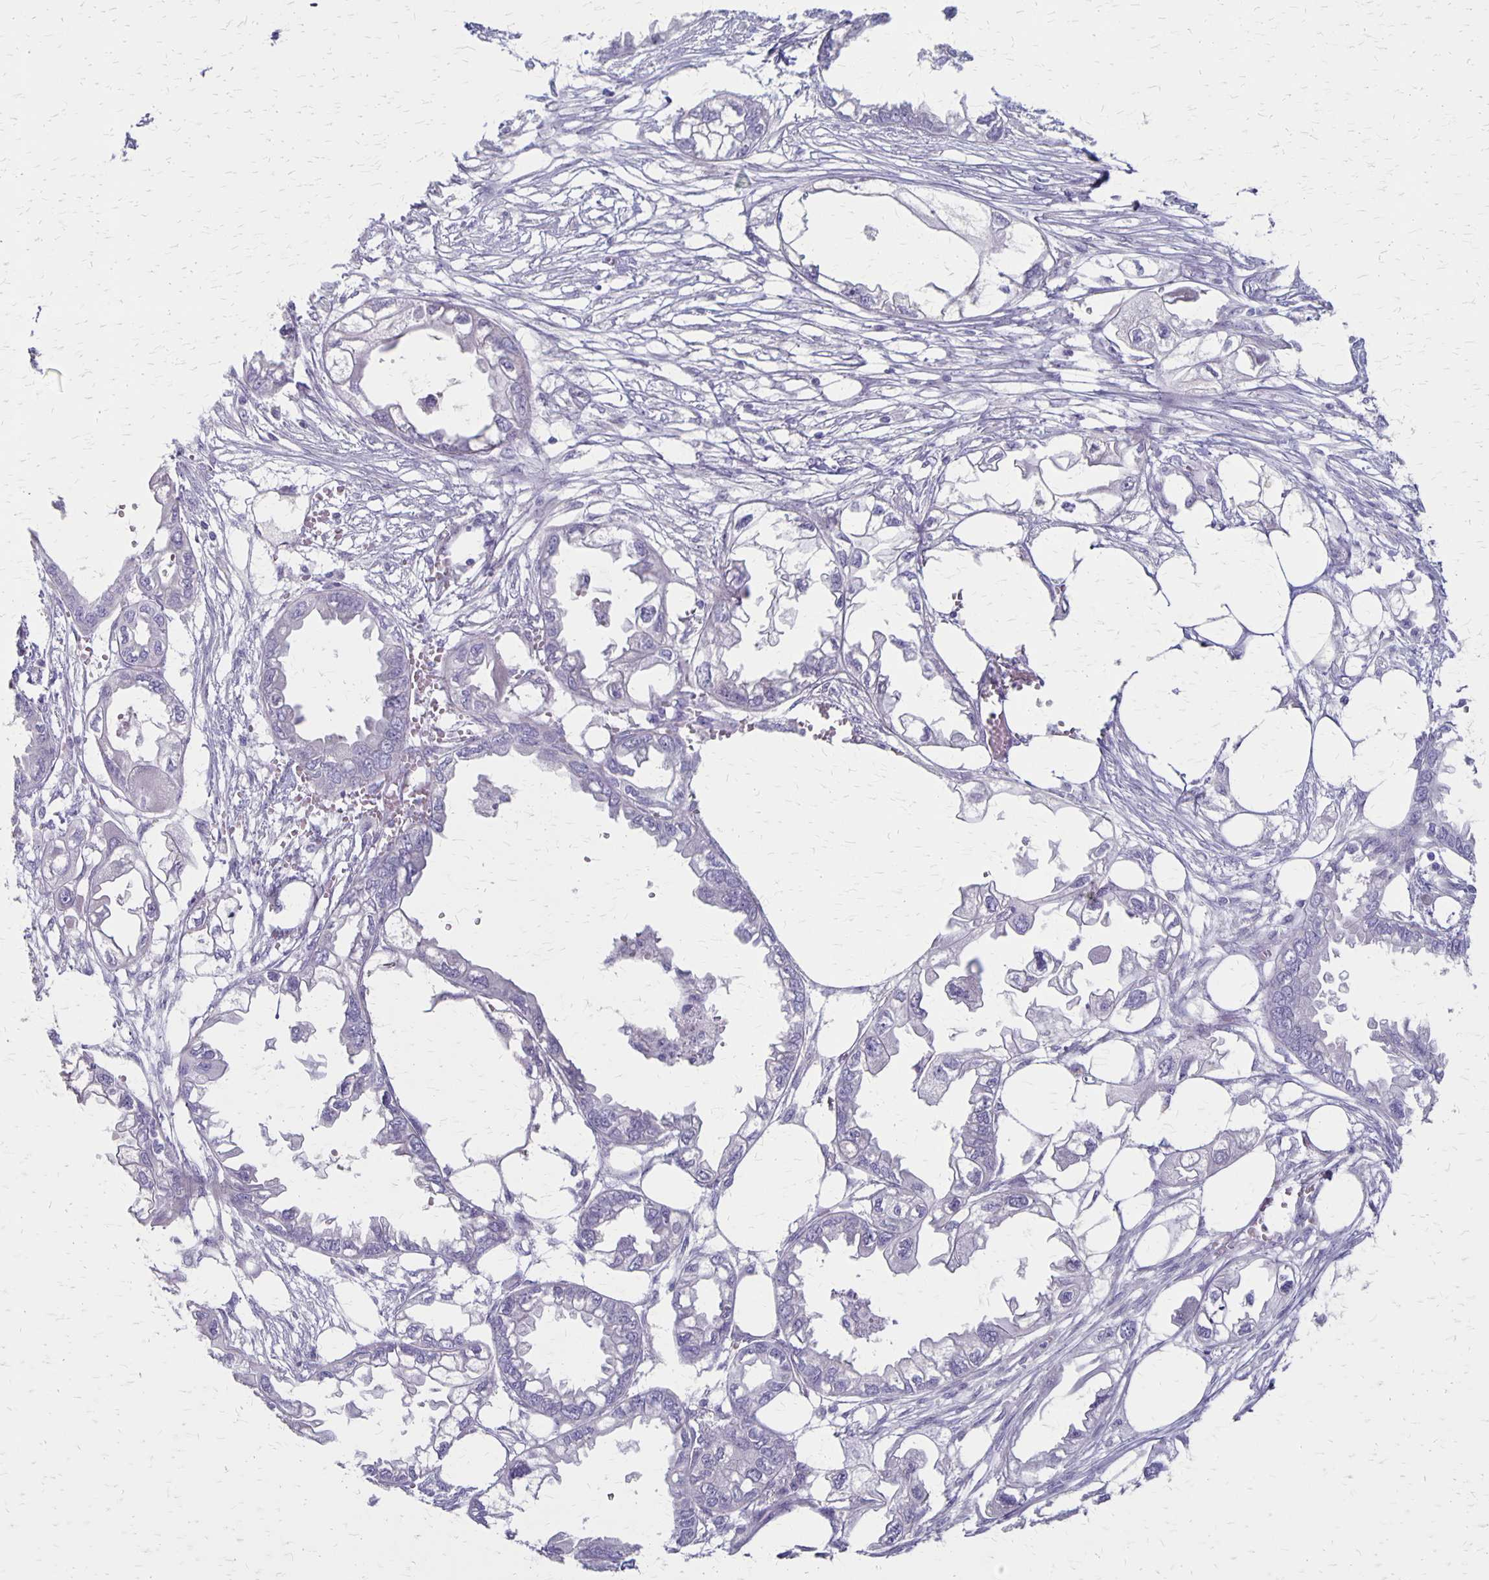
{"staining": {"intensity": "negative", "quantity": "none", "location": "none"}, "tissue": "endometrial cancer", "cell_type": "Tumor cells", "image_type": "cancer", "snomed": [{"axis": "morphology", "description": "Adenocarcinoma, NOS"}, {"axis": "morphology", "description": "Adenocarcinoma, metastatic, NOS"}, {"axis": "topography", "description": "Adipose tissue"}, {"axis": "topography", "description": "Endometrium"}], "caption": "IHC image of endometrial cancer stained for a protein (brown), which demonstrates no positivity in tumor cells.", "gene": "HOMER1", "patient": {"sex": "female", "age": 67}}